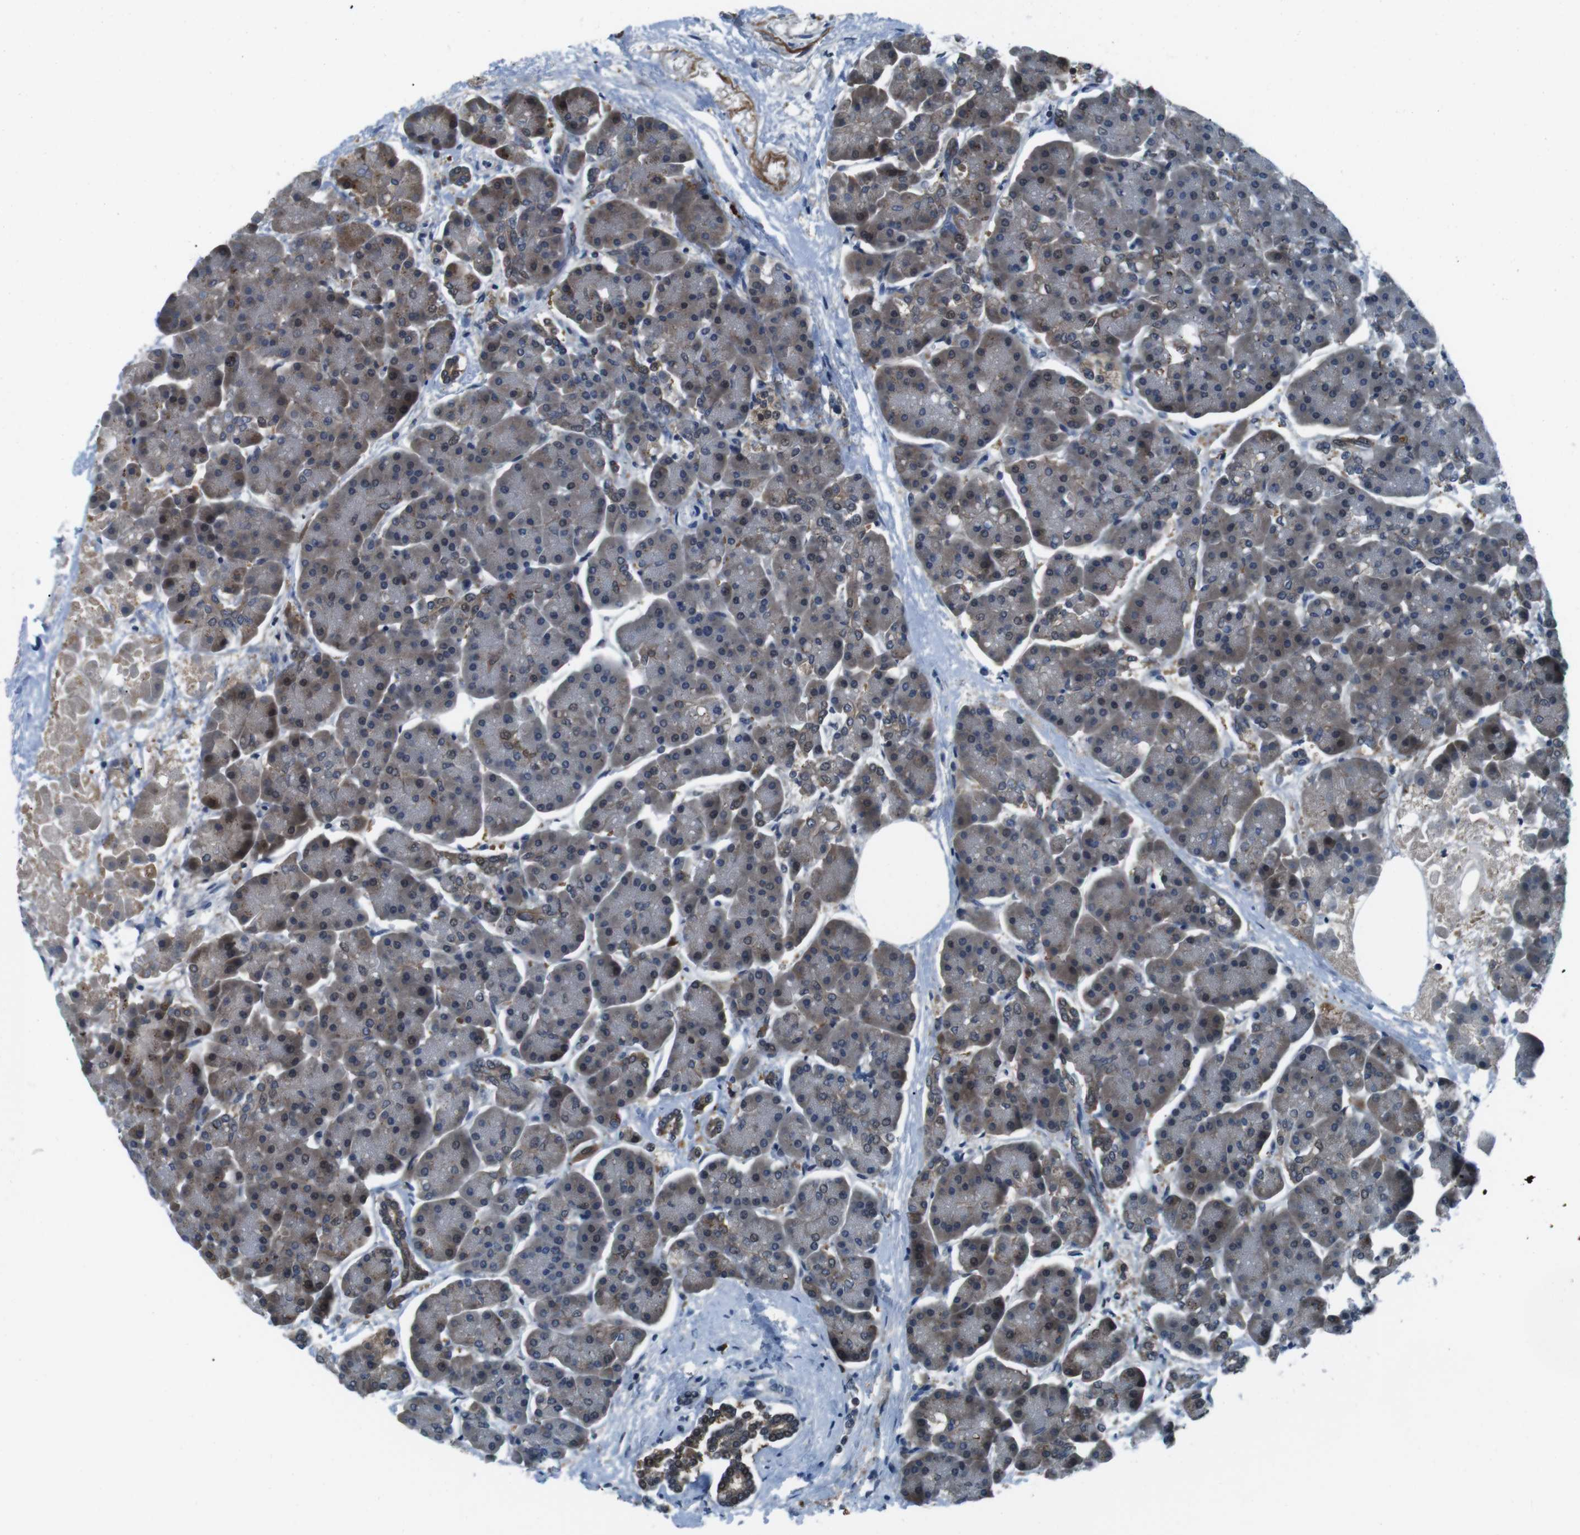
{"staining": {"intensity": "moderate", "quantity": ">75%", "location": "cytoplasmic/membranous"}, "tissue": "pancreas", "cell_type": "Exocrine glandular cells", "image_type": "normal", "snomed": [{"axis": "morphology", "description": "Normal tissue, NOS"}, {"axis": "topography", "description": "Pancreas"}], "caption": "IHC histopathology image of normal human pancreas stained for a protein (brown), which displays medium levels of moderate cytoplasmic/membranous expression in about >75% of exocrine glandular cells.", "gene": "LRP5", "patient": {"sex": "female", "age": 70}}